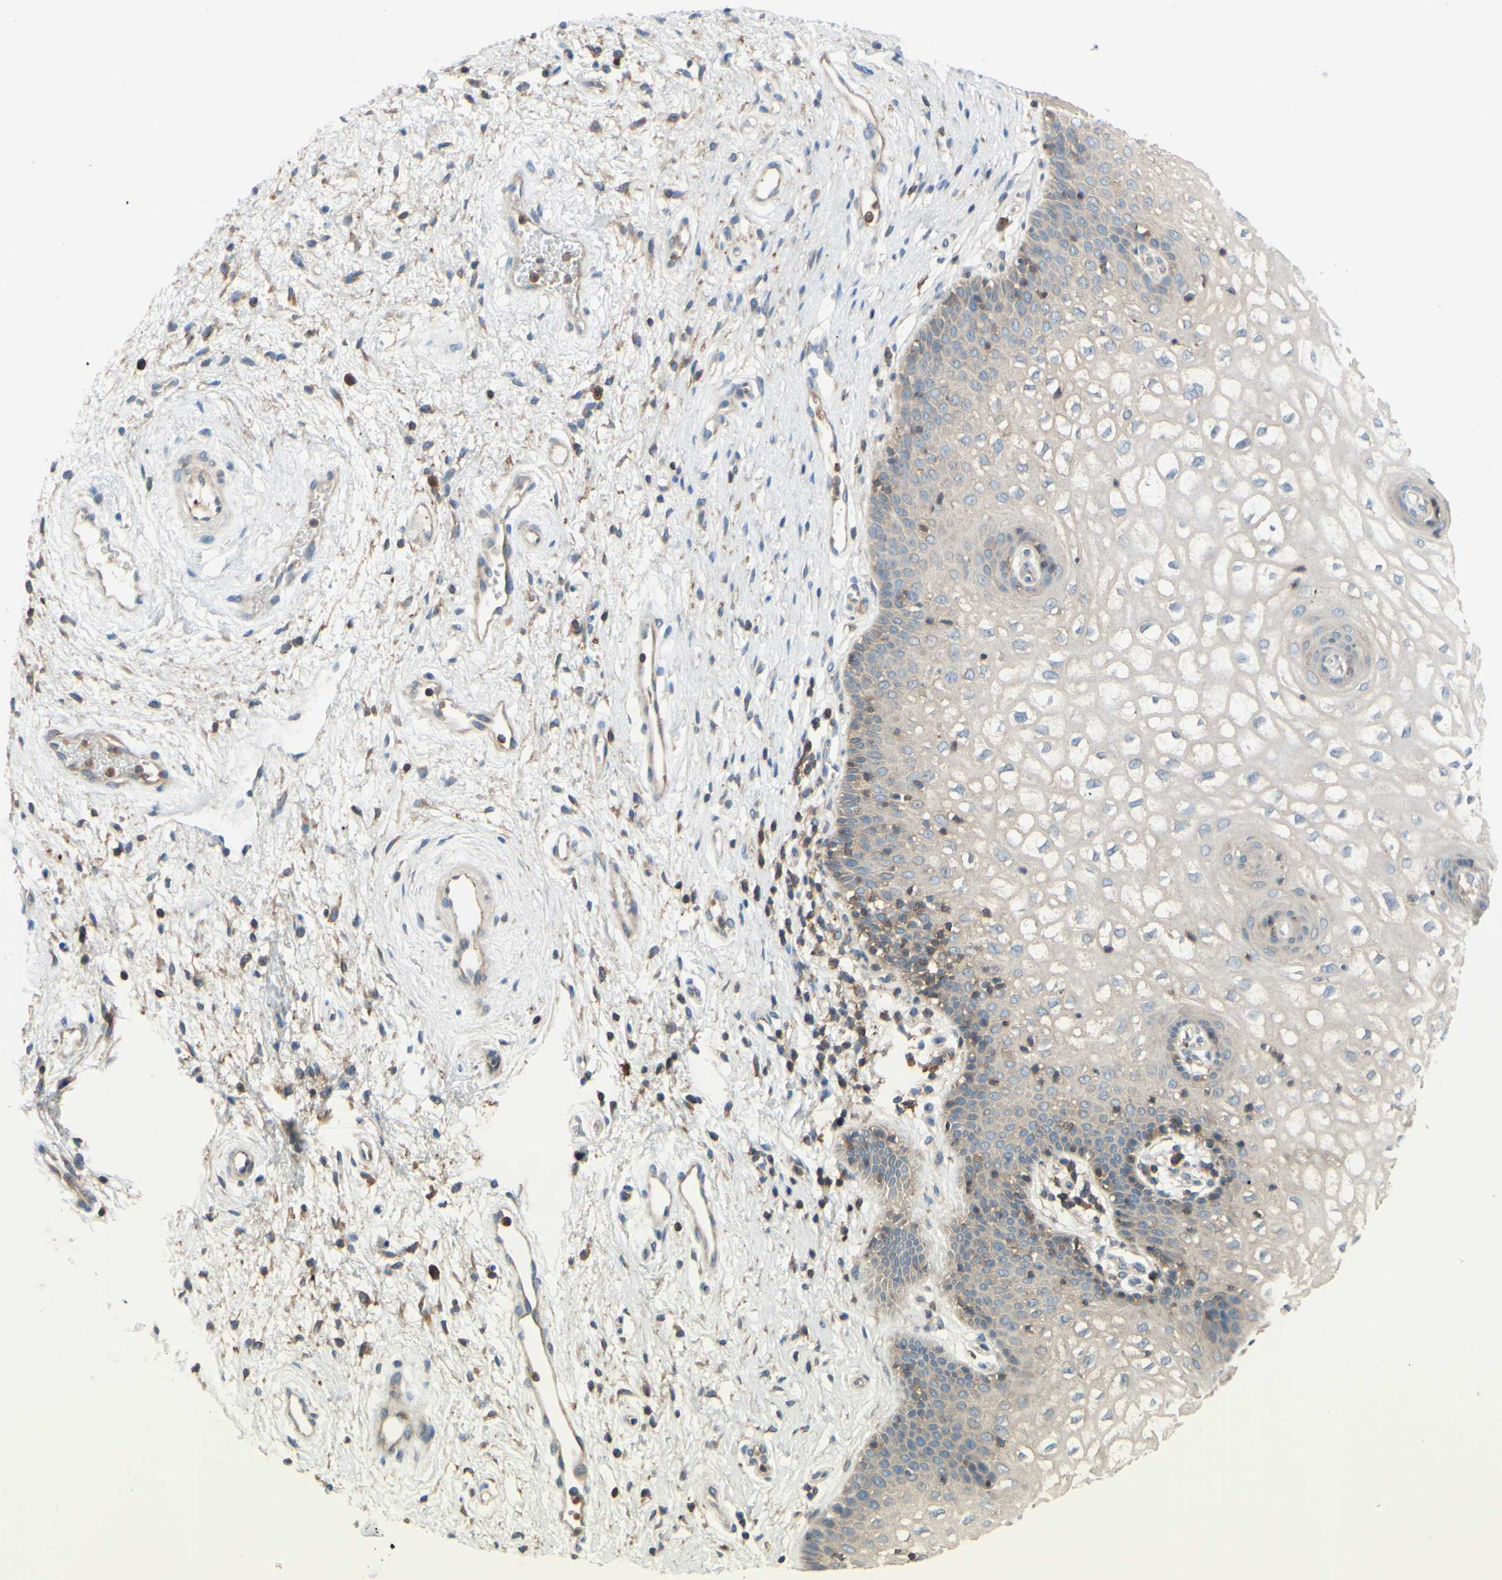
{"staining": {"intensity": "weak", "quantity": "<25%", "location": "cytoplasmic/membranous"}, "tissue": "vagina", "cell_type": "Squamous epithelial cells", "image_type": "normal", "snomed": [{"axis": "morphology", "description": "Normal tissue, NOS"}, {"axis": "topography", "description": "Vagina"}], "caption": "Squamous epithelial cells show no significant protein staining in normal vagina.", "gene": "POR", "patient": {"sex": "female", "age": 34}}